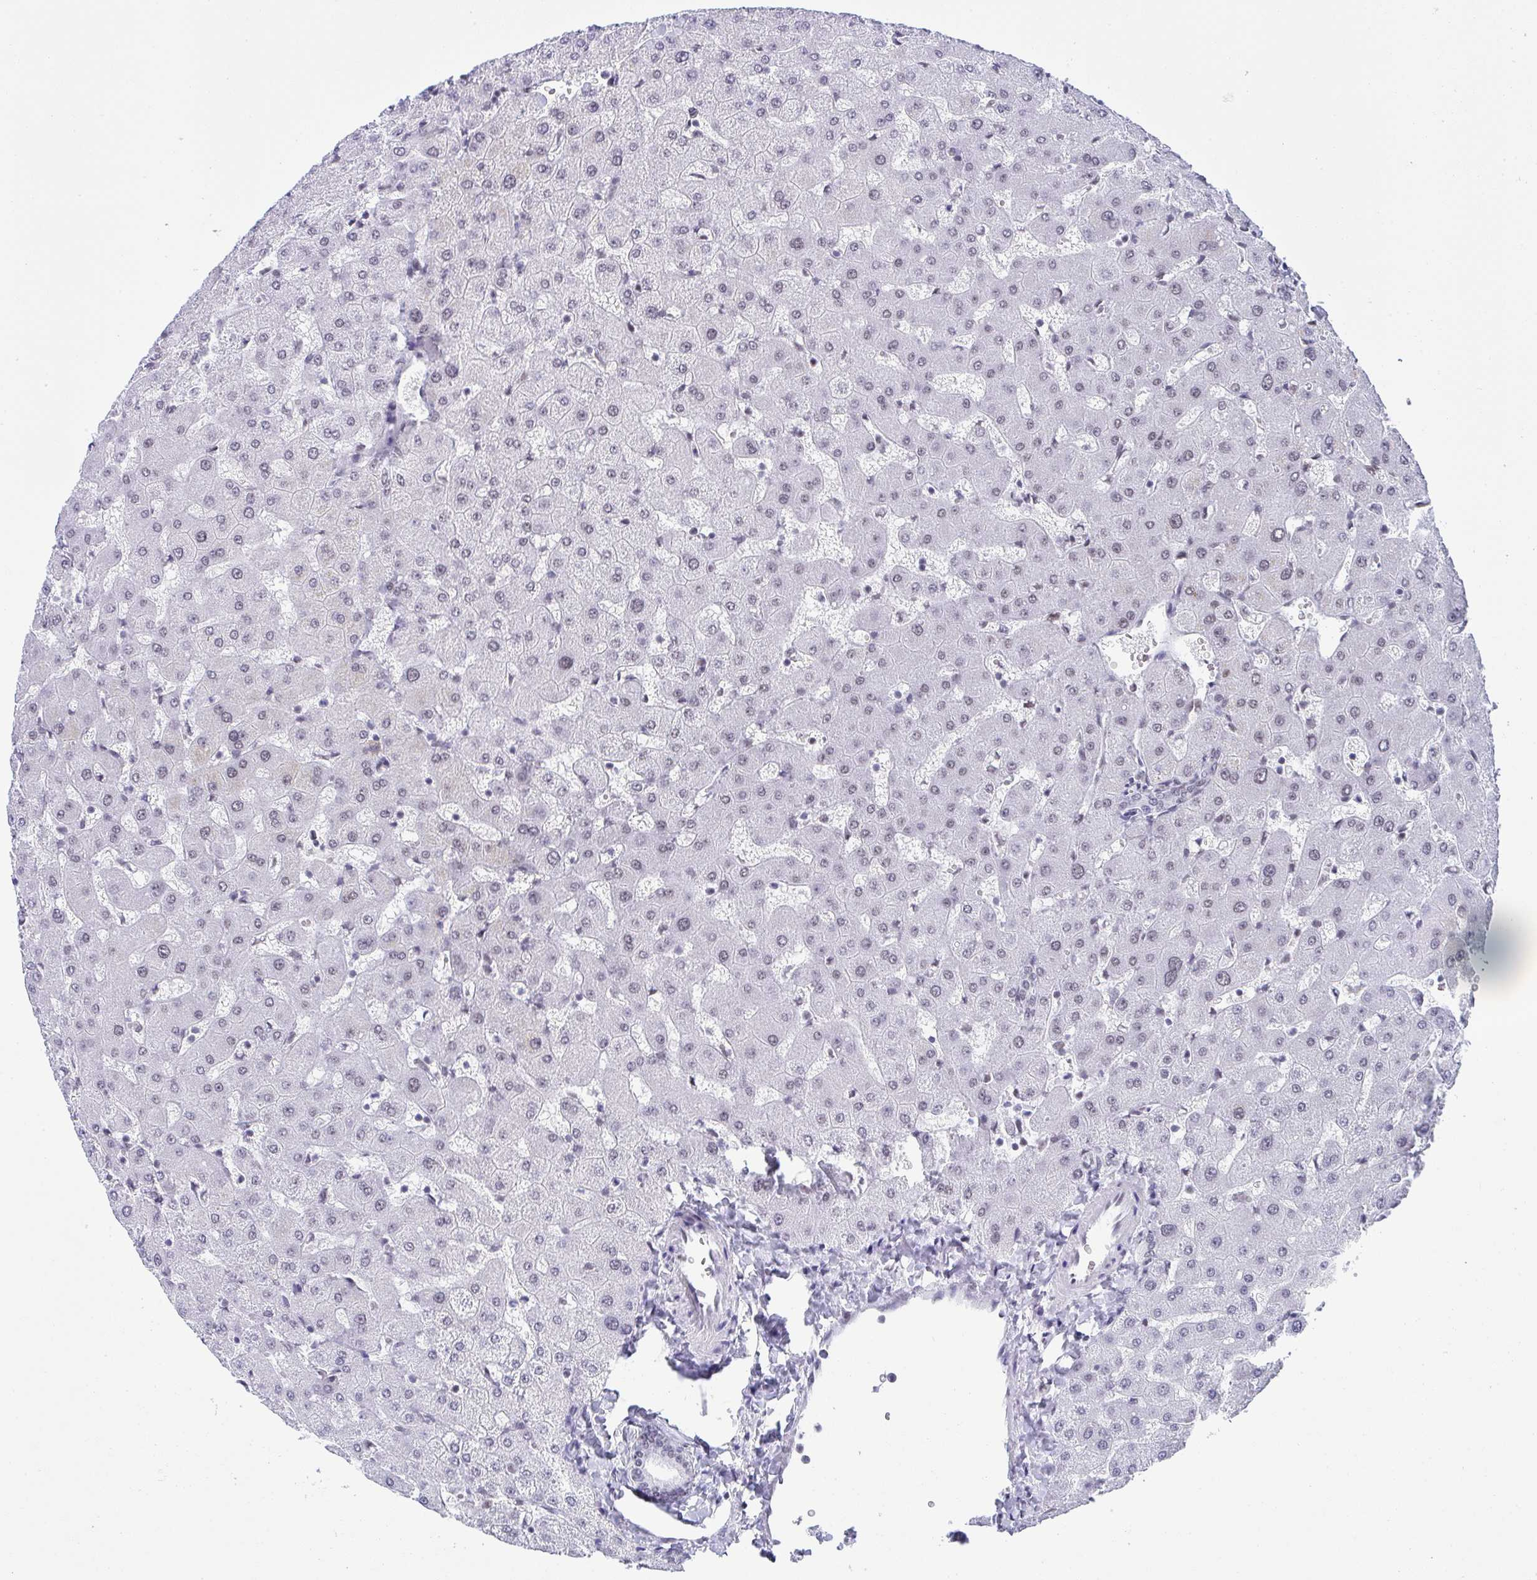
{"staining": {"intensity": "negative", "quantity": "none", "location": "none"}, "tissue": "liver", "cell_type": "Cholangiocytes", "image_type": "normal", "snomed": [{"axis": "morphology", "description": "Normal tissue, NOS"}, {"axis": "topography", "description": "Liver"}], "caption": "IHC photomicrograph of normal liver: liver stained with DAB (3,3'-diaminobenzidine) reveals no significant protein staining in cholangiocytes.", "gene": "DDX52", "patient": {"sex": "female", "age": 63}}